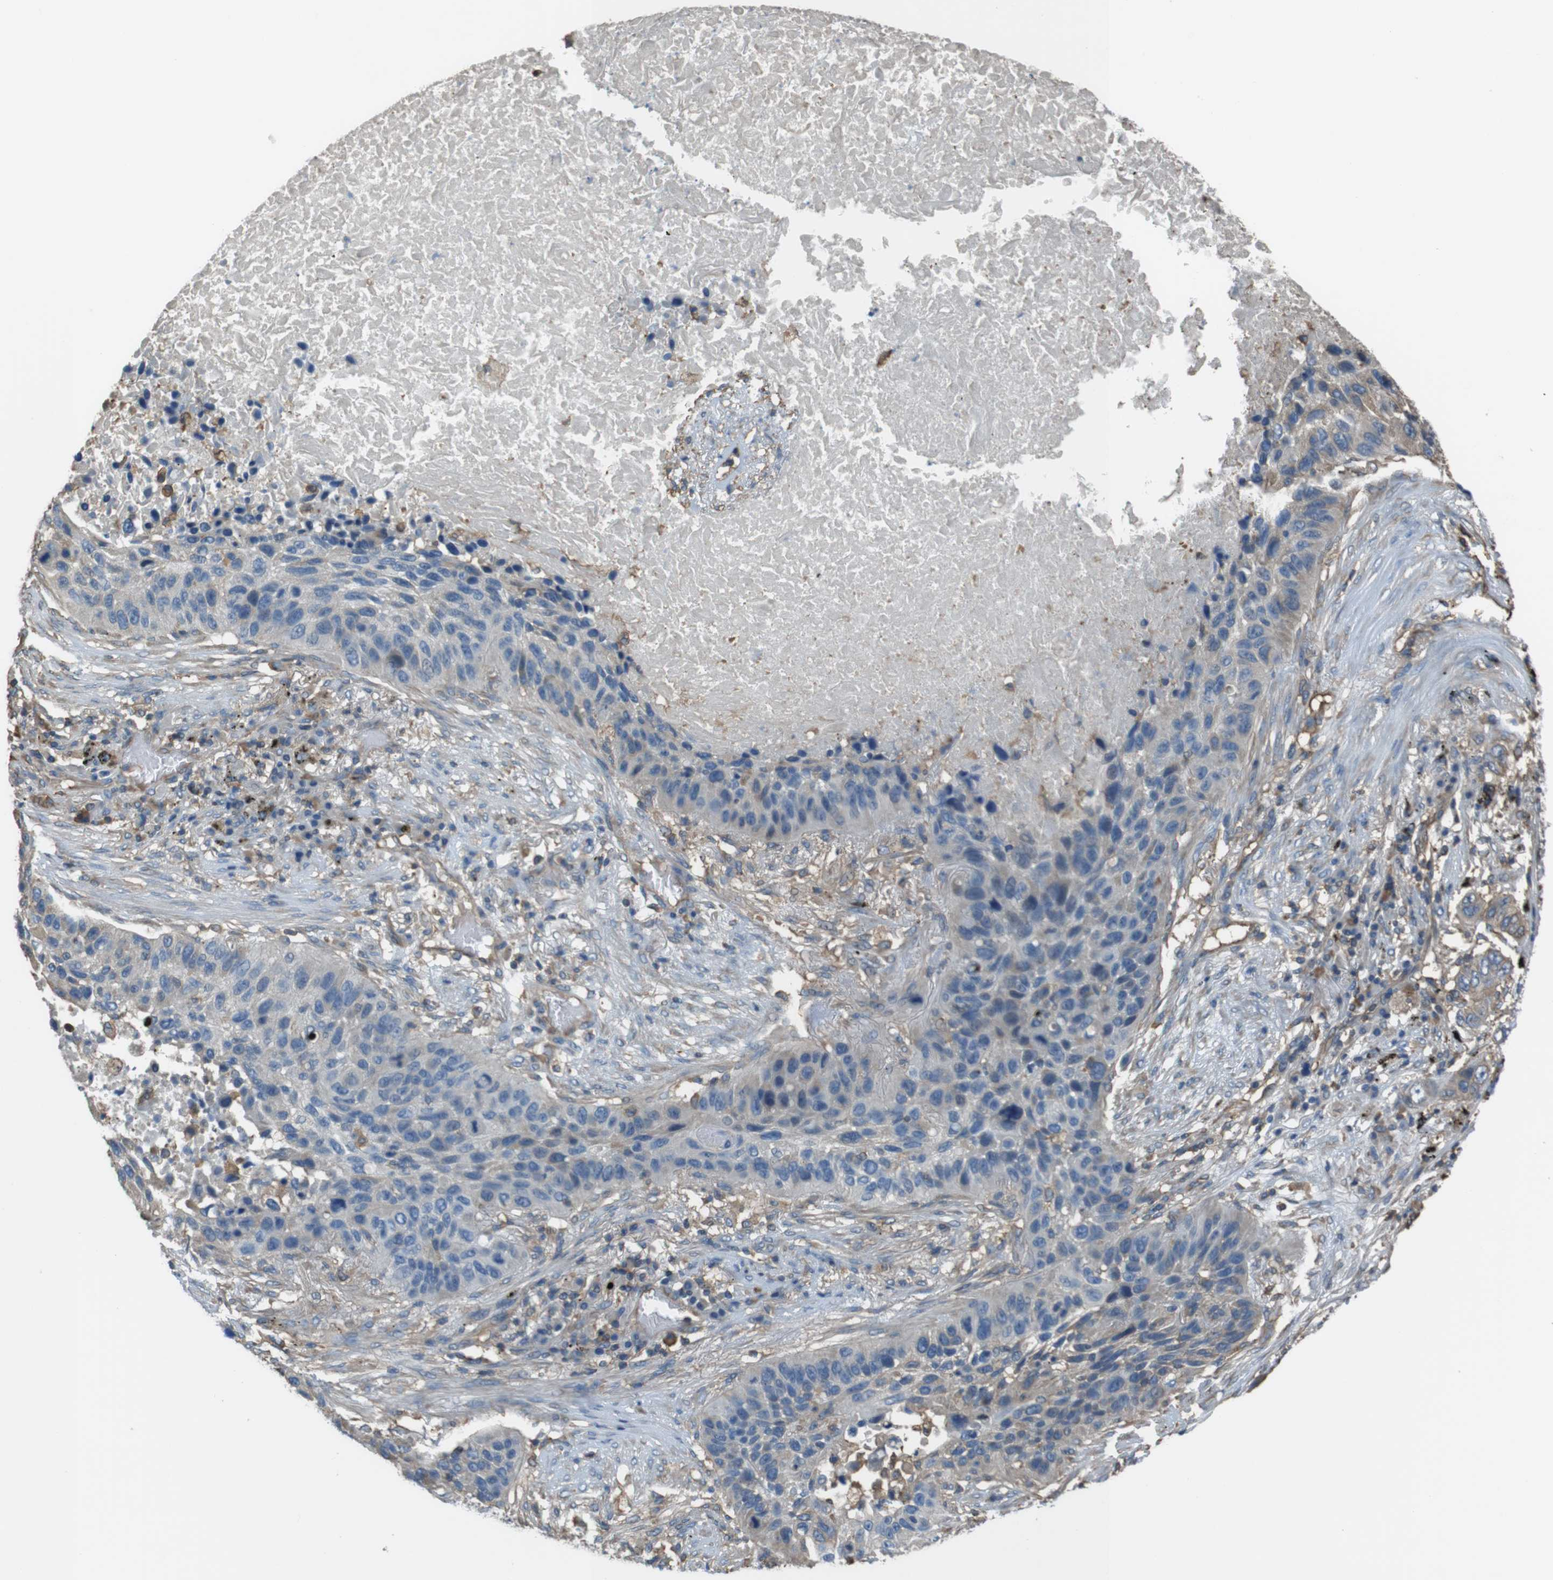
{"staining": {"intensity": "weak", "quantity": "<25%", "location": "cytoplasmic/membranous"}, "tissue": "lung cancer", "cell_type": "Tumor cells", "image_type": "cancer", "snomed": [{"axis": "morphology", "description": "Squamous cell carcinoma, NOS"}, {"axis": "topography", "description": "Lung"}], "caption": "High power microscopy micrograph of an immunohistochemistry micrograph of lung squamous cell carcinoma, revealing no significant positivity in tumor cells.", "gene": "FCAR", "patient": {"sex": "male", "age": 57}}